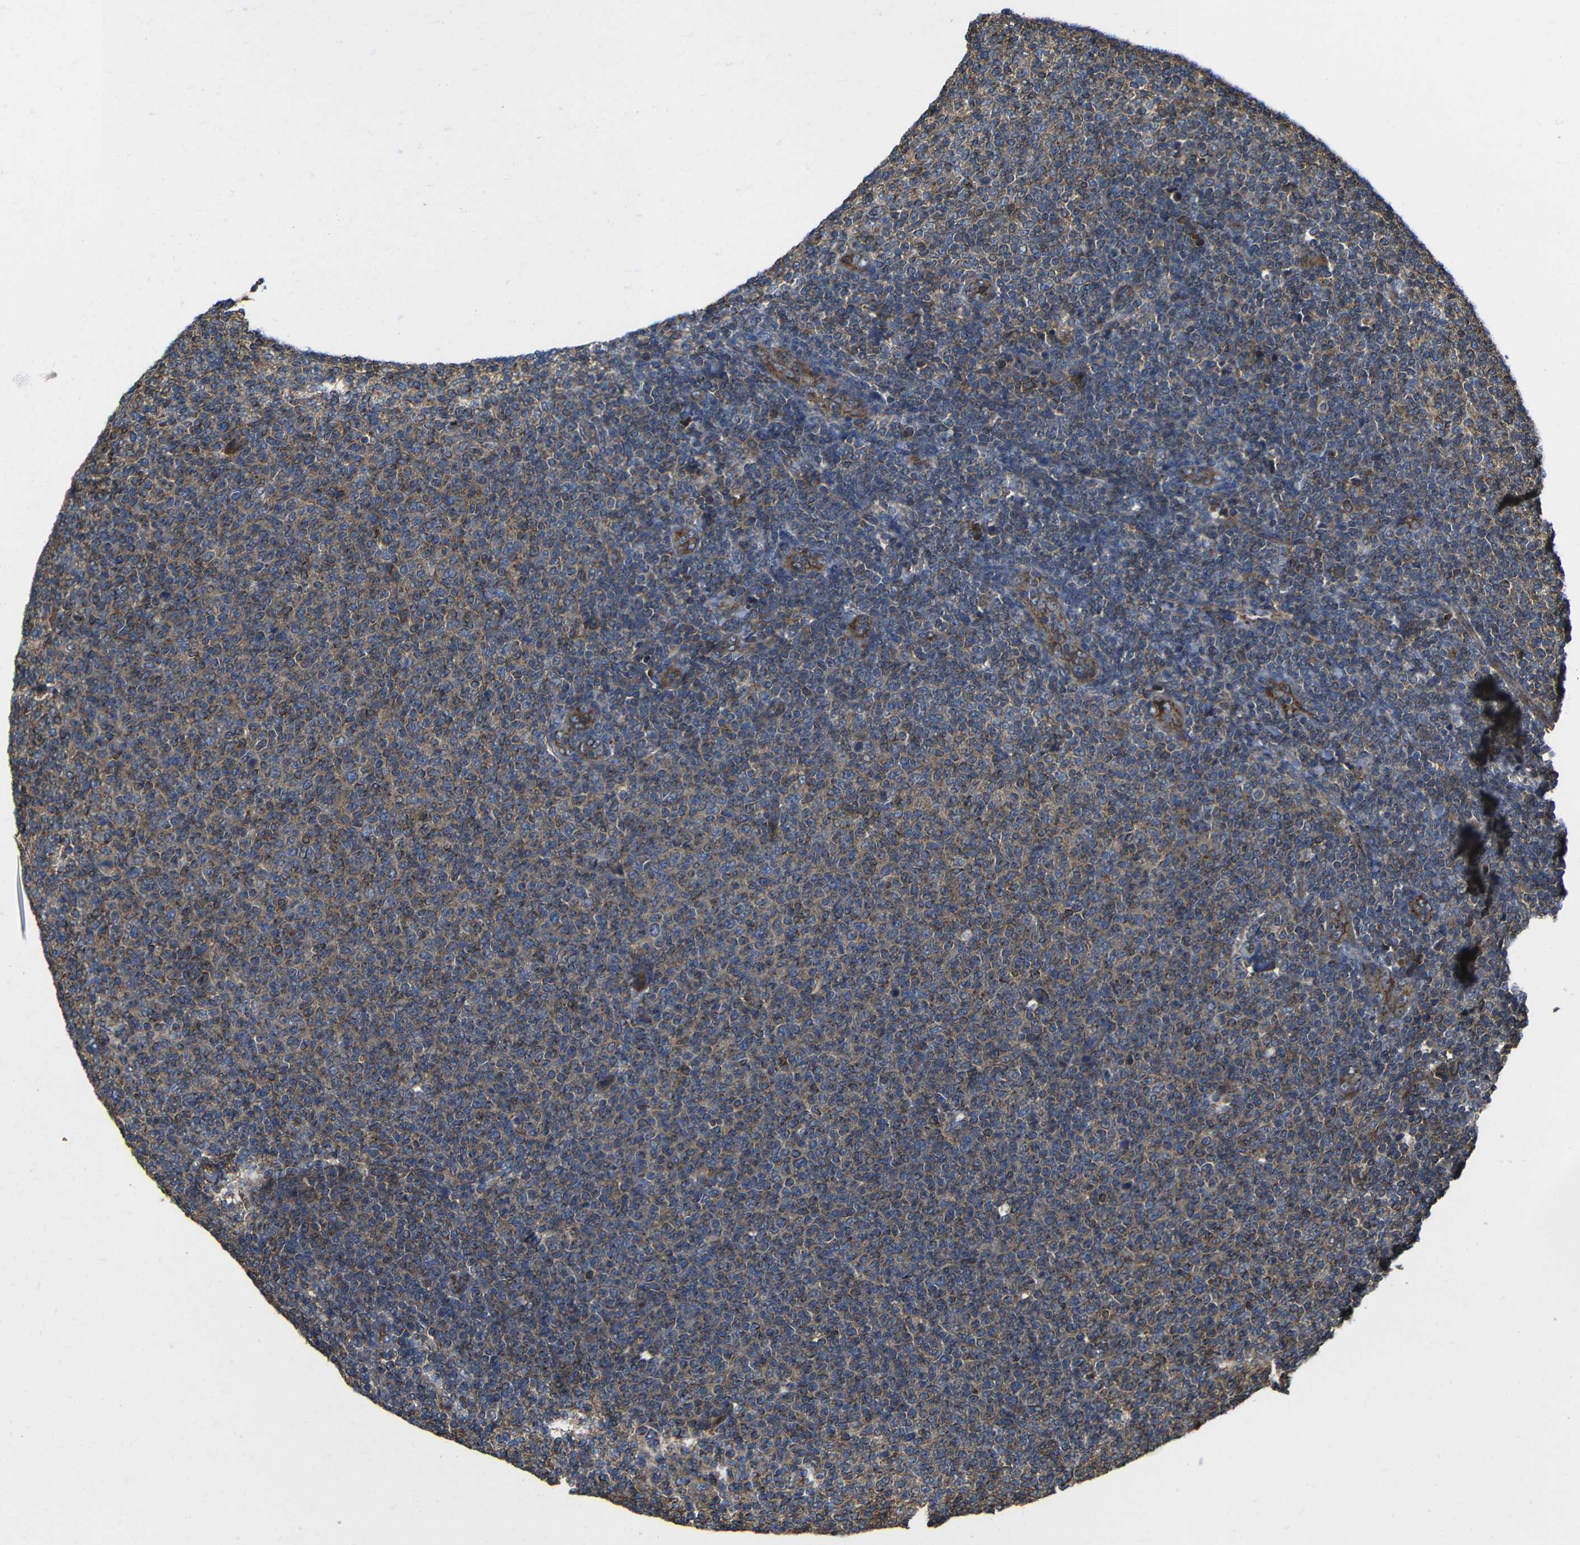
{"staining": {"intensity": "weak", "quantity": ">75%", "location": "cytoplasmic/membranous"}, "tissue": "lymphoma", "cell_type": "Tumor cells", "image_type": "cancer", "snomed": [{"axis": "morphology", "description": "Malignant lymphoma, non-Hodgkin's type, Low grade"}, {"axis": "topography", "description": "Lymph node"}], "caption": "DAB immunohistochemical staining of malignant lymphoma, non-Hodgkin's type (low-grade) displays weak cytoplasmic/membranous protein staining in about >75% of tumor cells.", "gene": "PTCH1", "patient": {"sex": "male", "age": 66}}